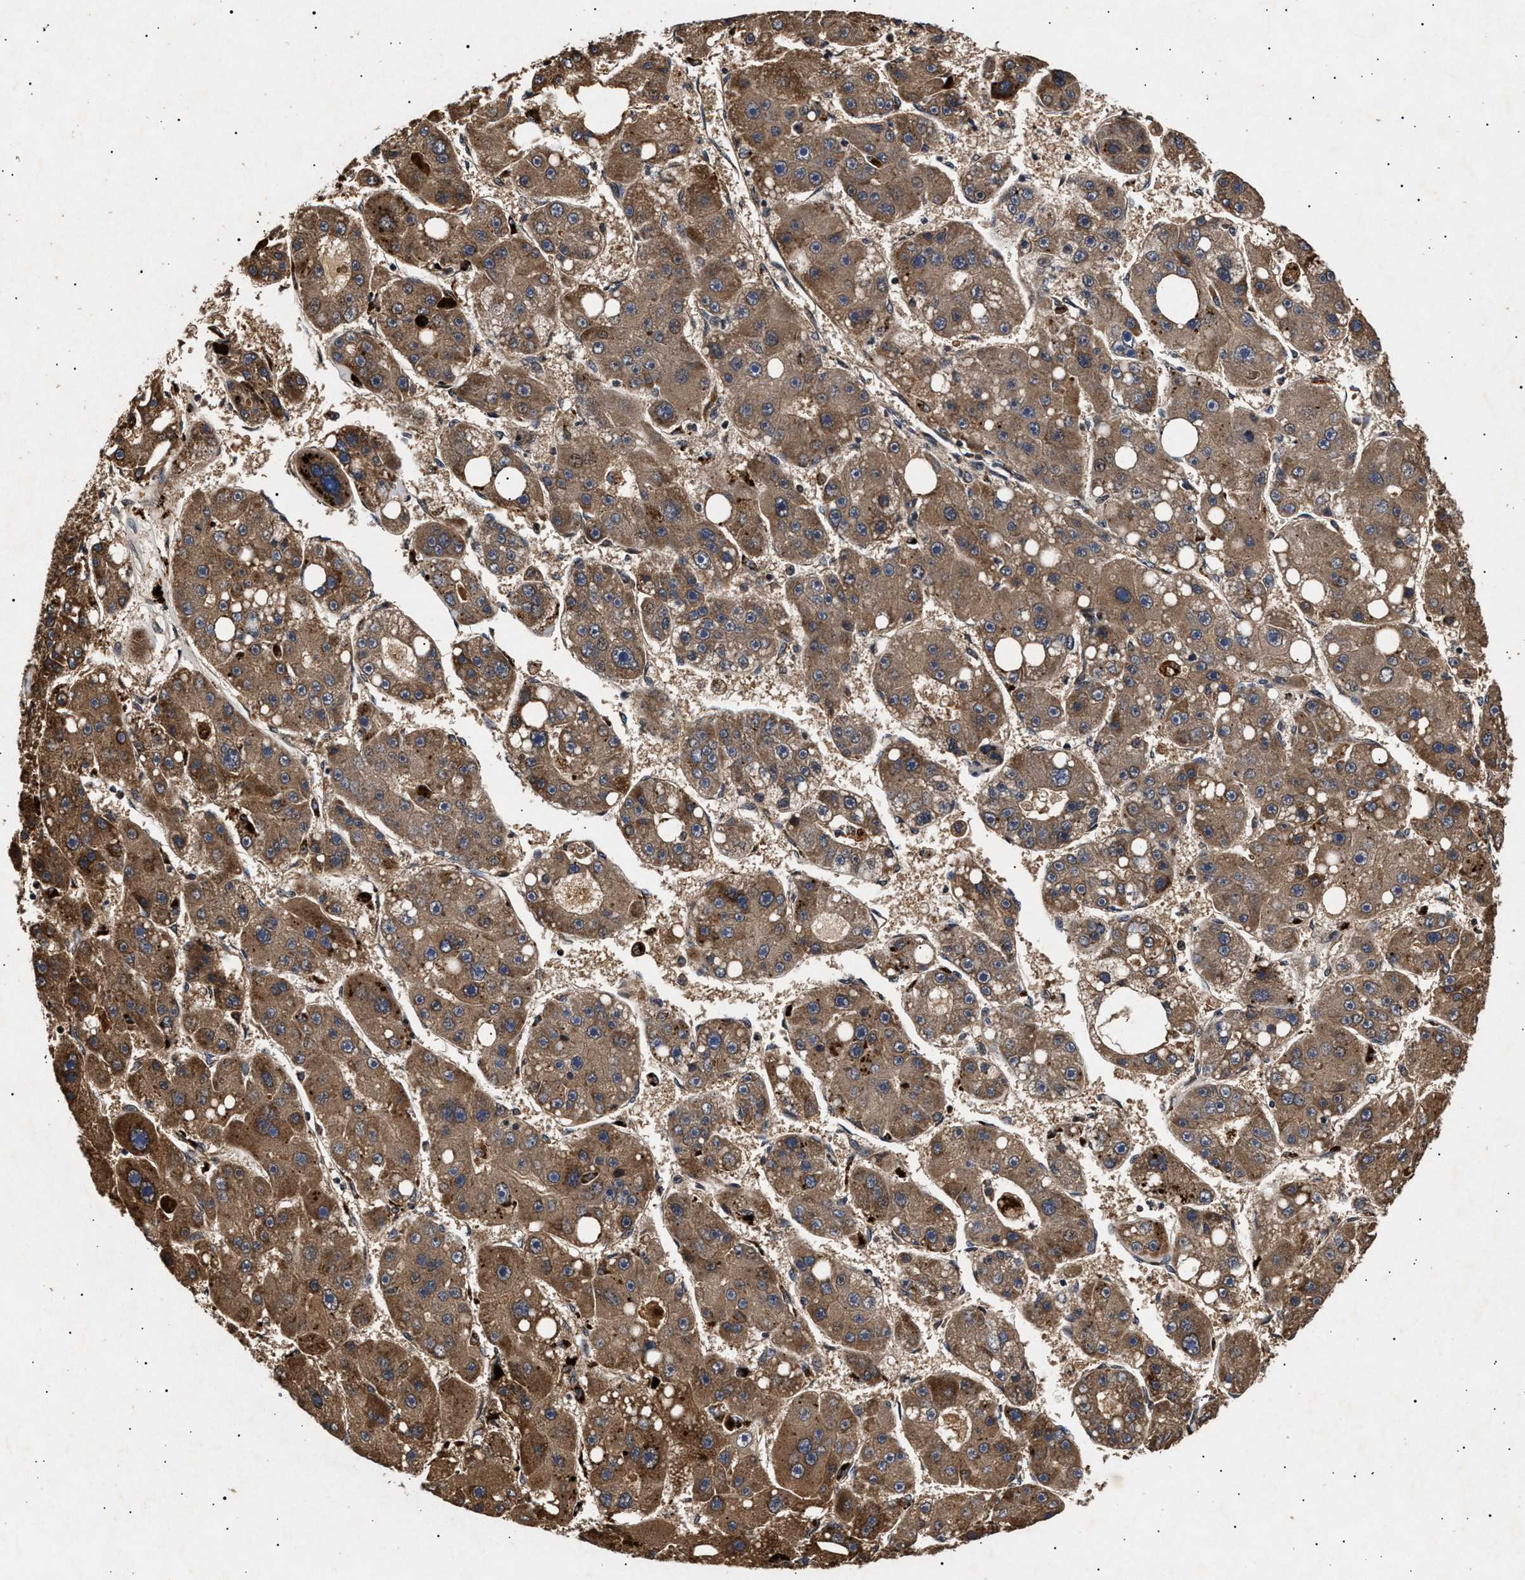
{"staining": {"intensity": "moderate", "quantity": ">75%", "location": "cytoplasmic/membranous"}, "tissue": "liver cancer", "cell_type": "Tumor cells", "image_type": "cancer", "snomed": [{"axis": "morphology", "description": "Carcinoma, Hepatocellular, NOS"}, {"axis": "topography", "description": "Liver"}], "caption": "Protein positivity by immunohistochemistry exhibits moderate cytoplasmic/membranous positivity in about >75% of tumor cells in liver cancer.", "gene": "ITGB5", "patient": {"sex": "female", "age": 61}}